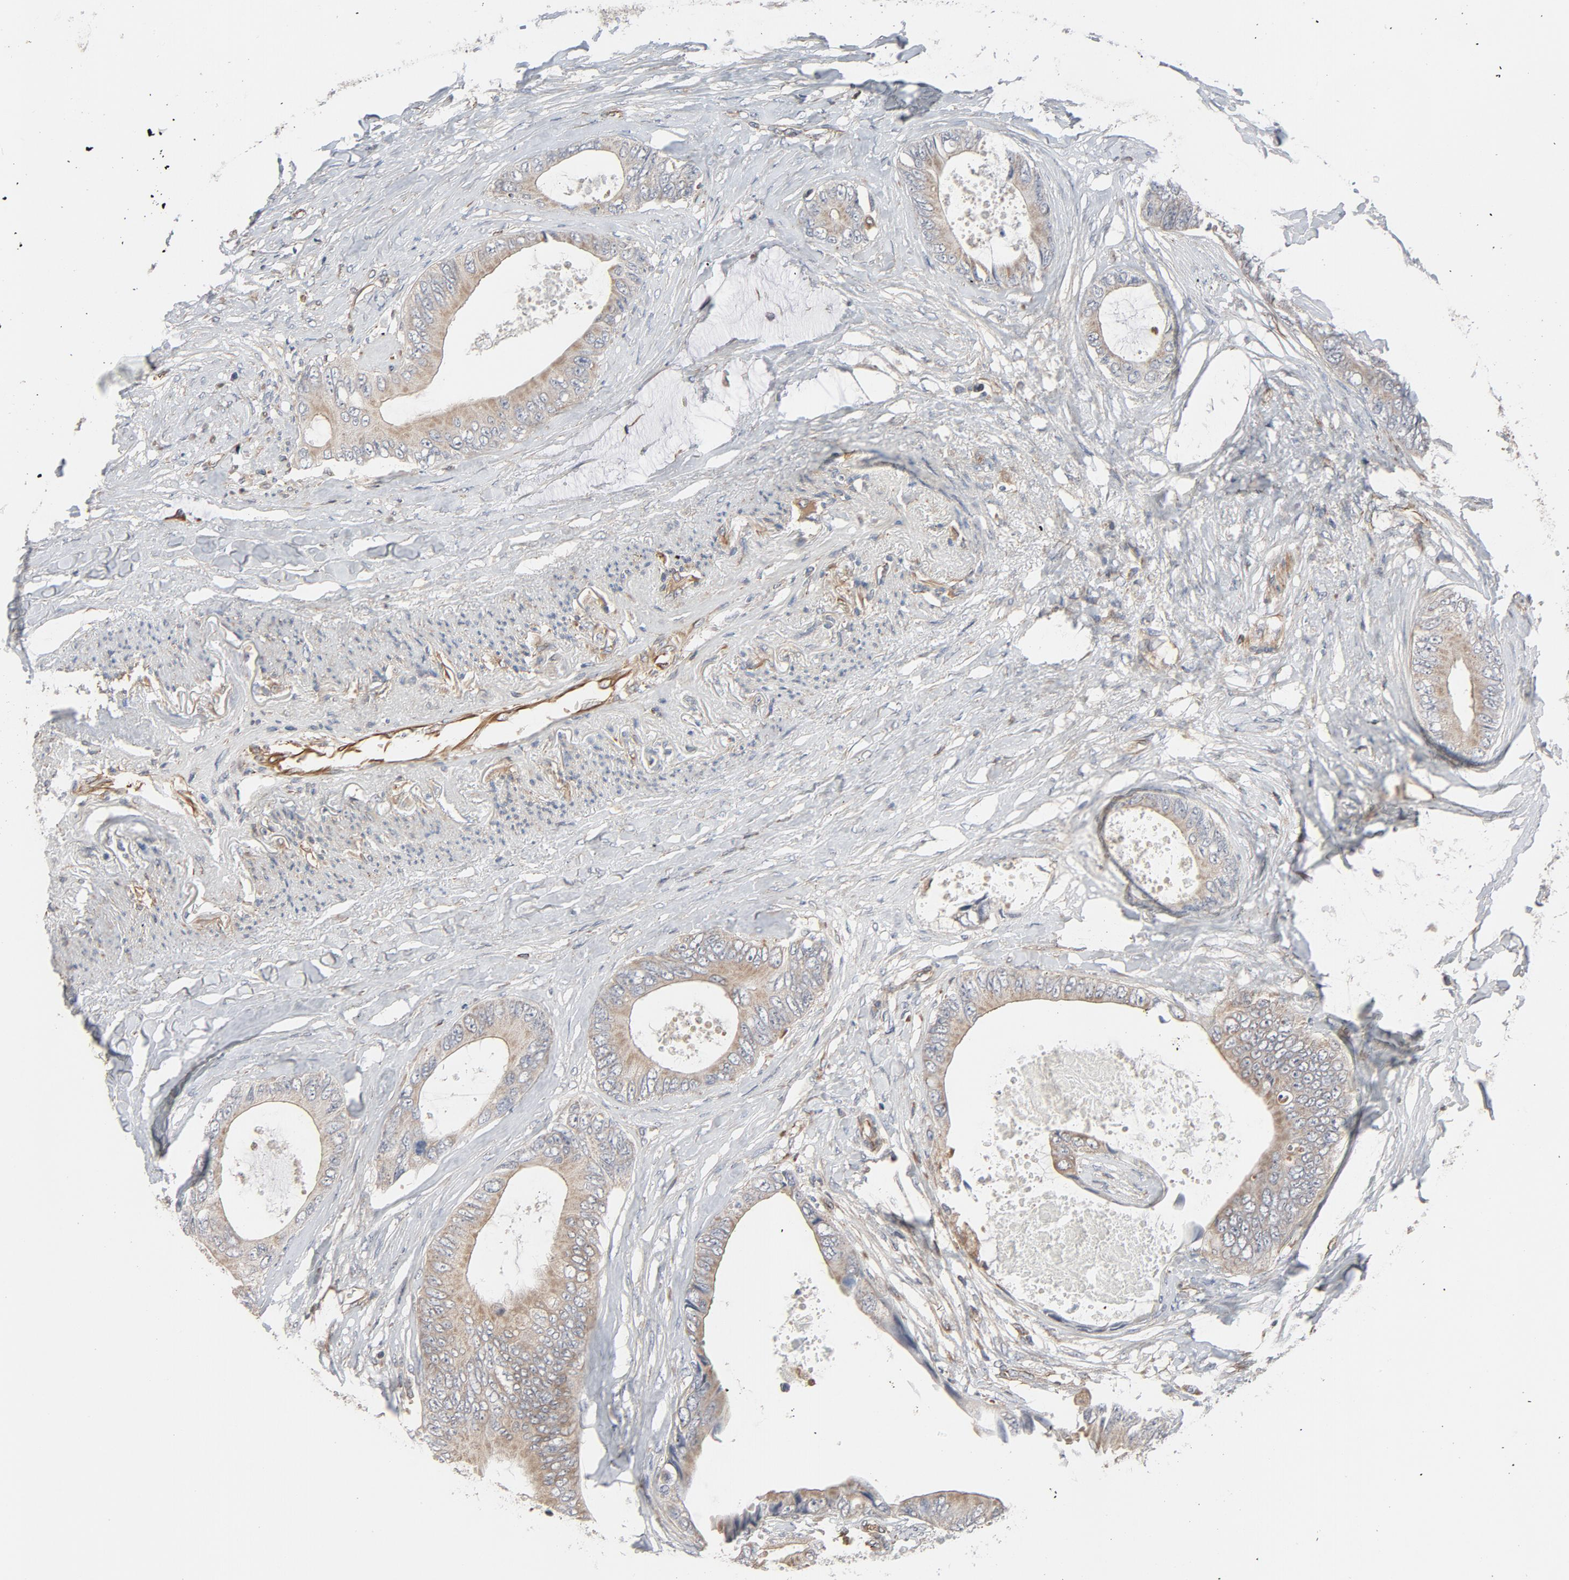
{"staining": {"intensity": "moderate", "quantity": ">75%", "location": "cytoplasmic/membranous"}, "tissue": "colorectal cancer", "cell_type": "Tumor cells", "image_type": "cancer", "snomed": [{"axis": "morphology", "description": "Normal tissue, NOS"}, {"axis": "morphology", "description": "Adenocarcinoma, NOS"}, {"axis": "topography", "description": "Rectum"}, {"axis": "topography", "description": "Peripheral nerve tissue"}], "caption": "Moderate cytoplasmic/membranous protein expression is appreciated in approximately >75% of tumor cells in colorectal adenocarcinoma.", "gene": "TRIOBP", "patient": {"sex": "female", "age": 77}}